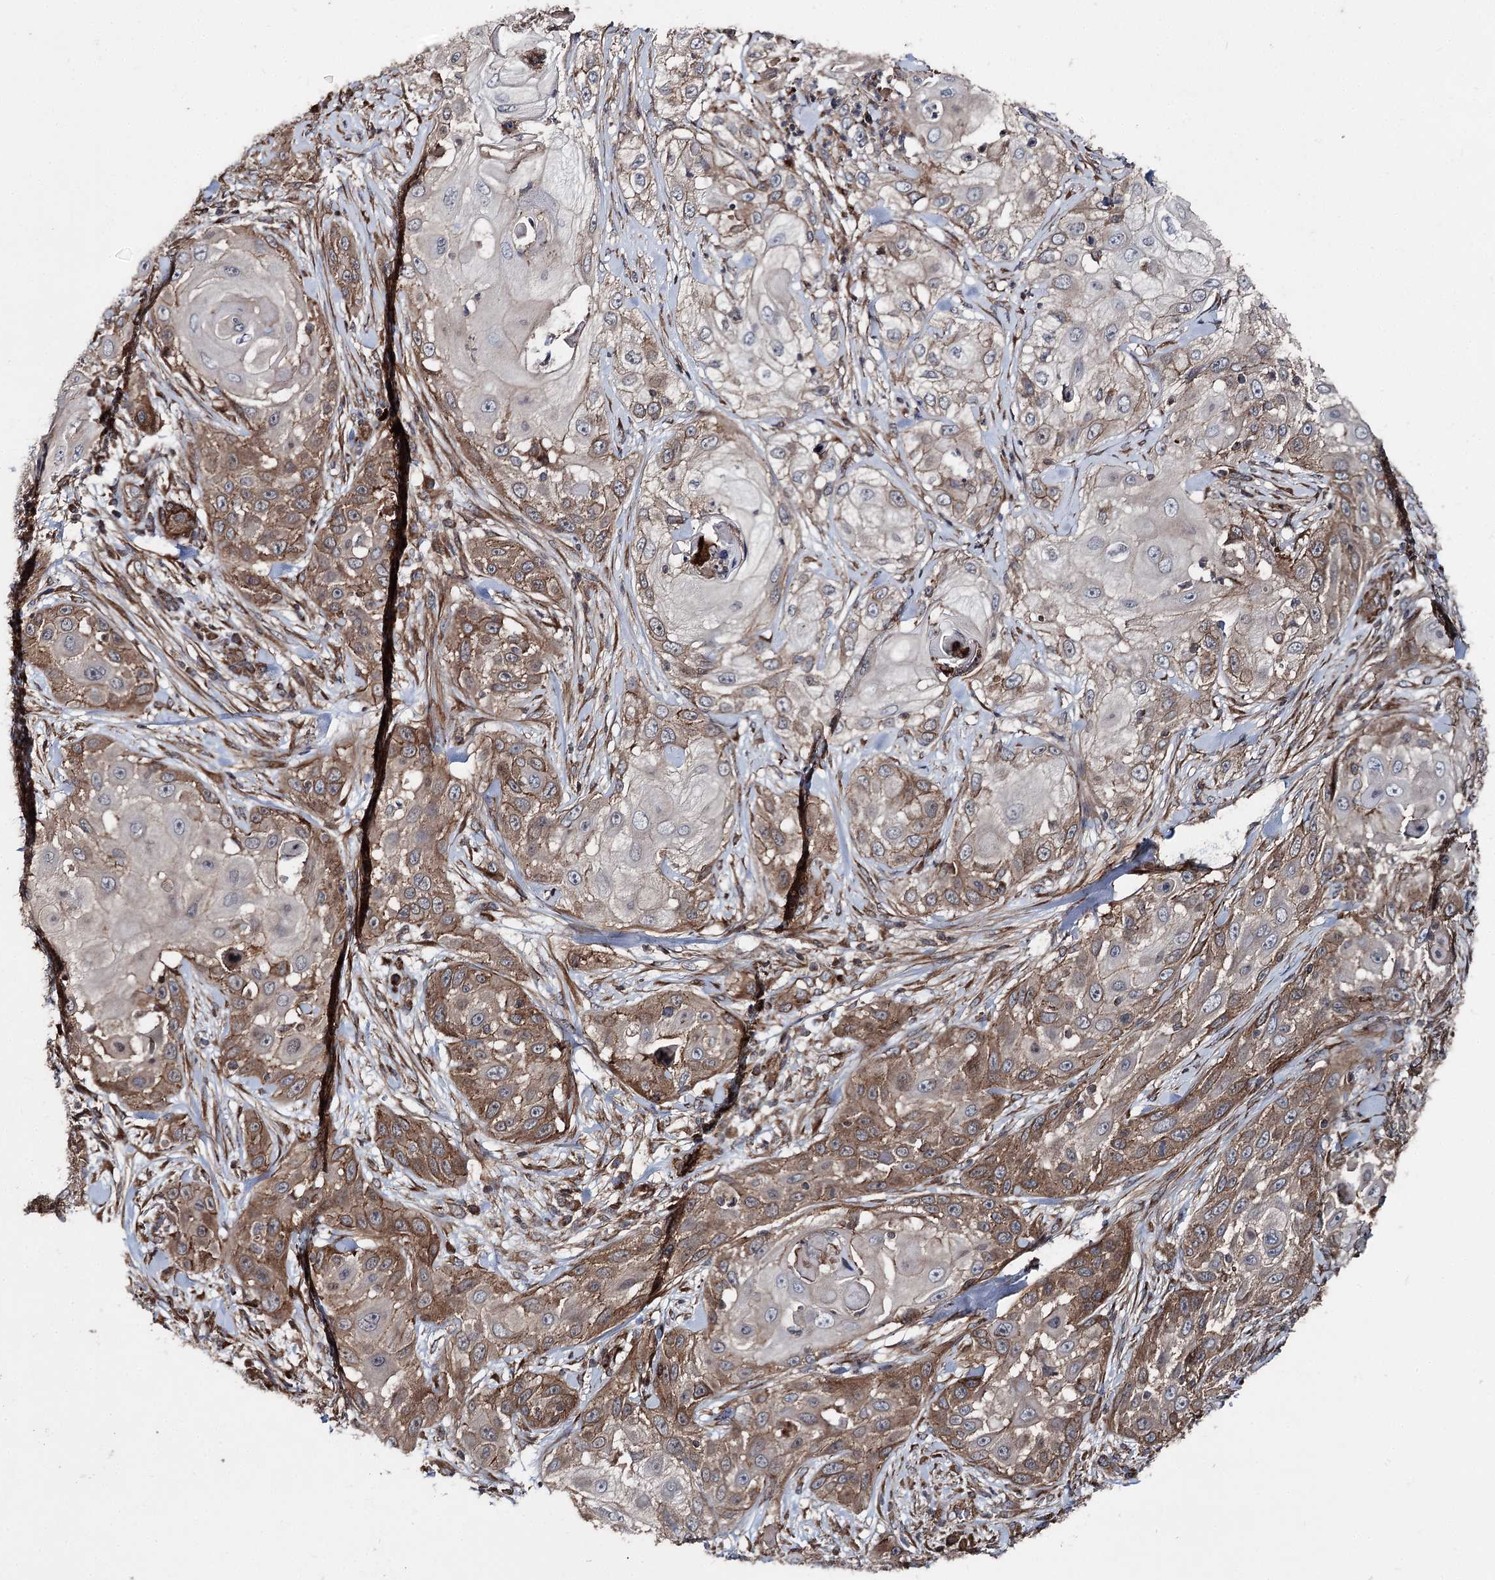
{"staining": {"intensity": "moderate", "quantity": ">75%", "location": "cytoplasmic/membranous"}, "tissue": "skin cancer", "cell_type": "Tumor cells", "image_type": "cancer", "snomed": [{"axis": "morphology", "description": "Squamous cell carcinoma, NOS"}, {"axis": "topography", "description": "Skin"}], "caption": "Human skin cancer (squamous cell carcinoma) stained with a brown dye shows moderate cytoplasmic/membranous positive positivity in approximately >75% of tumor cells.", "gene": "ITFG2", "patient": {"sex": "female", "age": 44}}